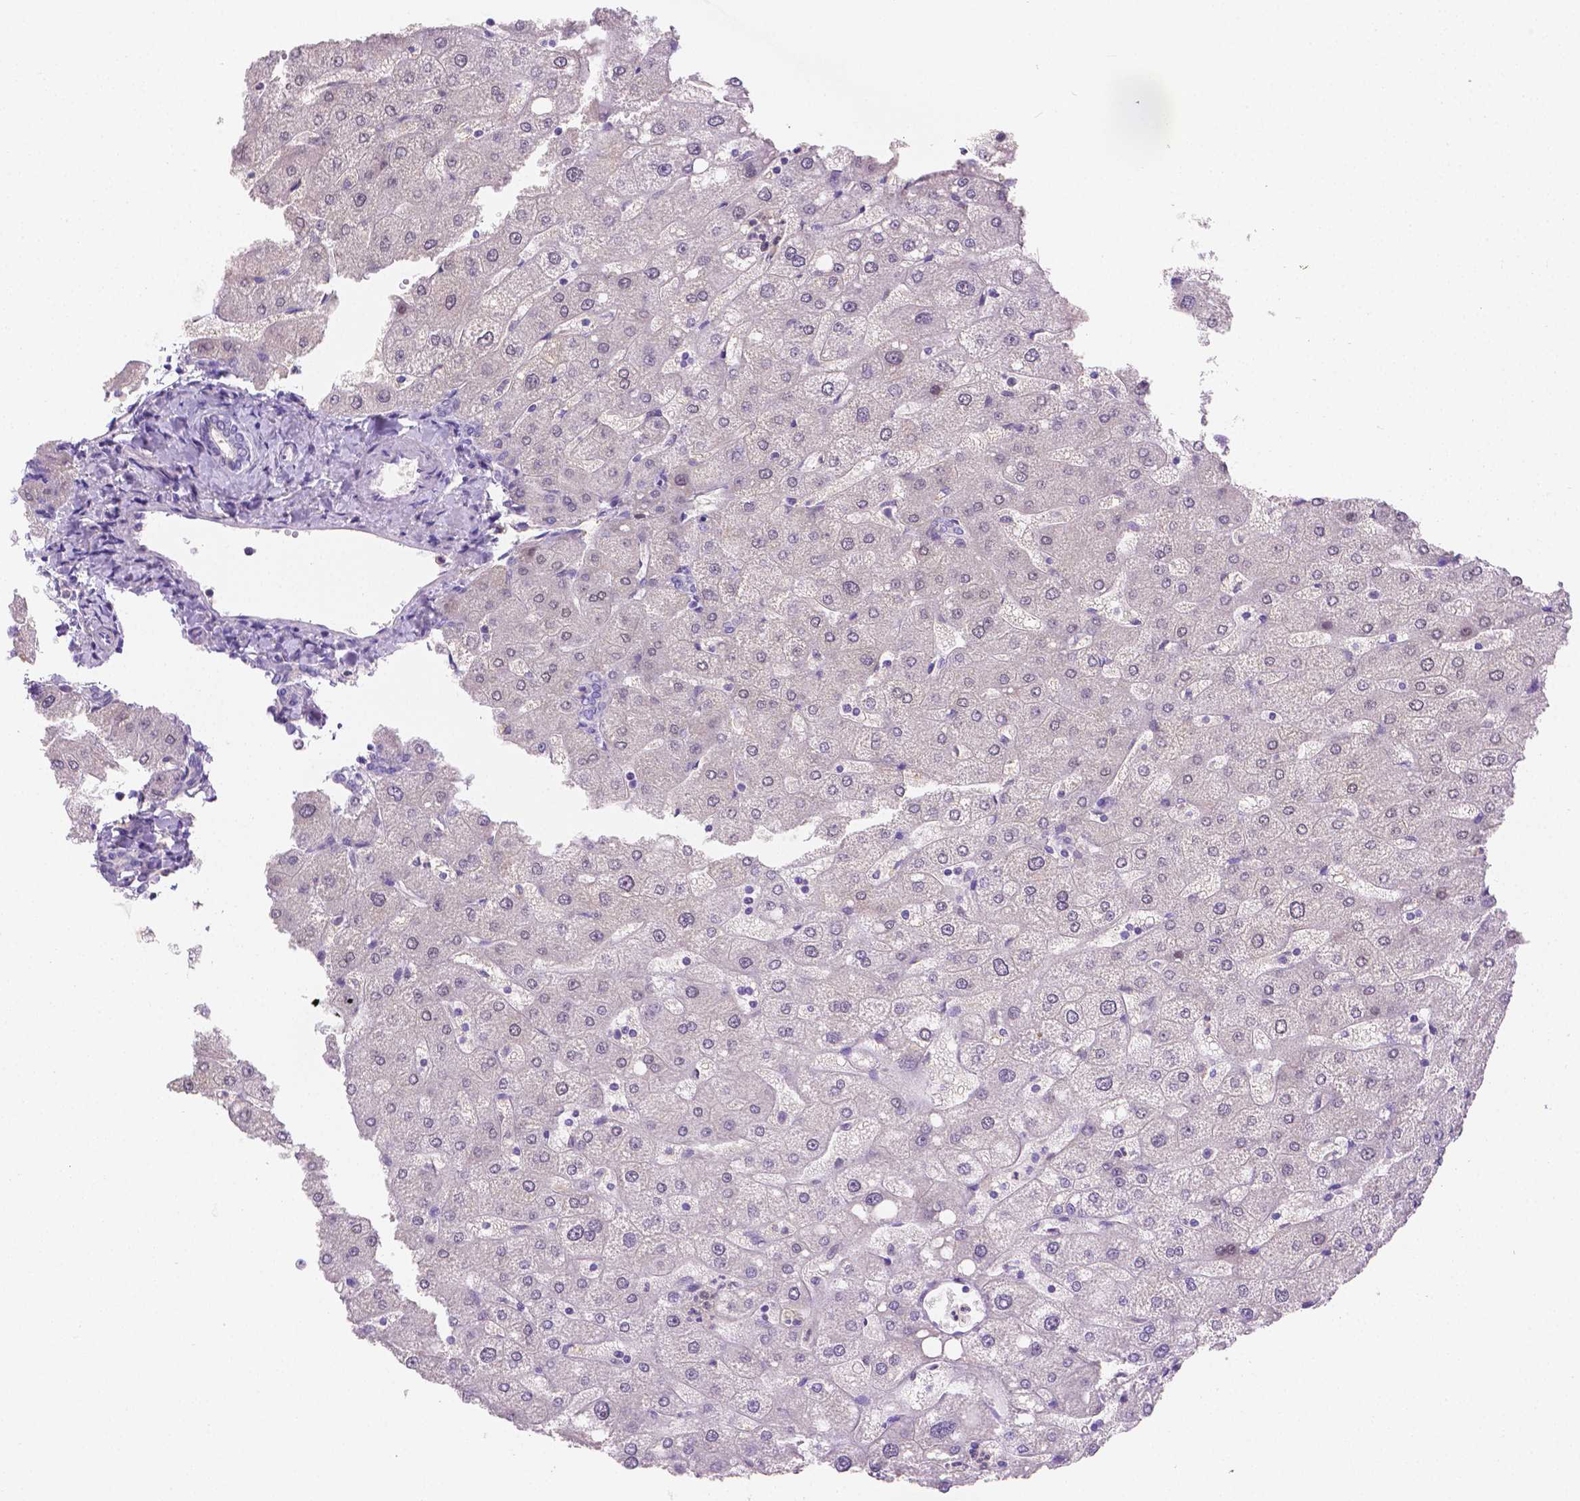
{"staining": {"intensity": "negative", "quantity": "none", "location": "none"}, "tissue": "liver", "cell_type": "Cholangiocytes", "image_type": "normal", "snomed": [{"axis": "morphology", "description": "Normal tissue, NOS"}, {"axis": "topography", "description": "Liver"}], "caption": "High magnification brightfield microscopy of unremarkable liver stained with DAB (3,3'-diaminobenzidine) (brown) and counterstained with hematoxylin (blue): cholangiocytes show no significant staining.", "gene": "NXPH2", "patient": {"sex": "male", "age": 67}}